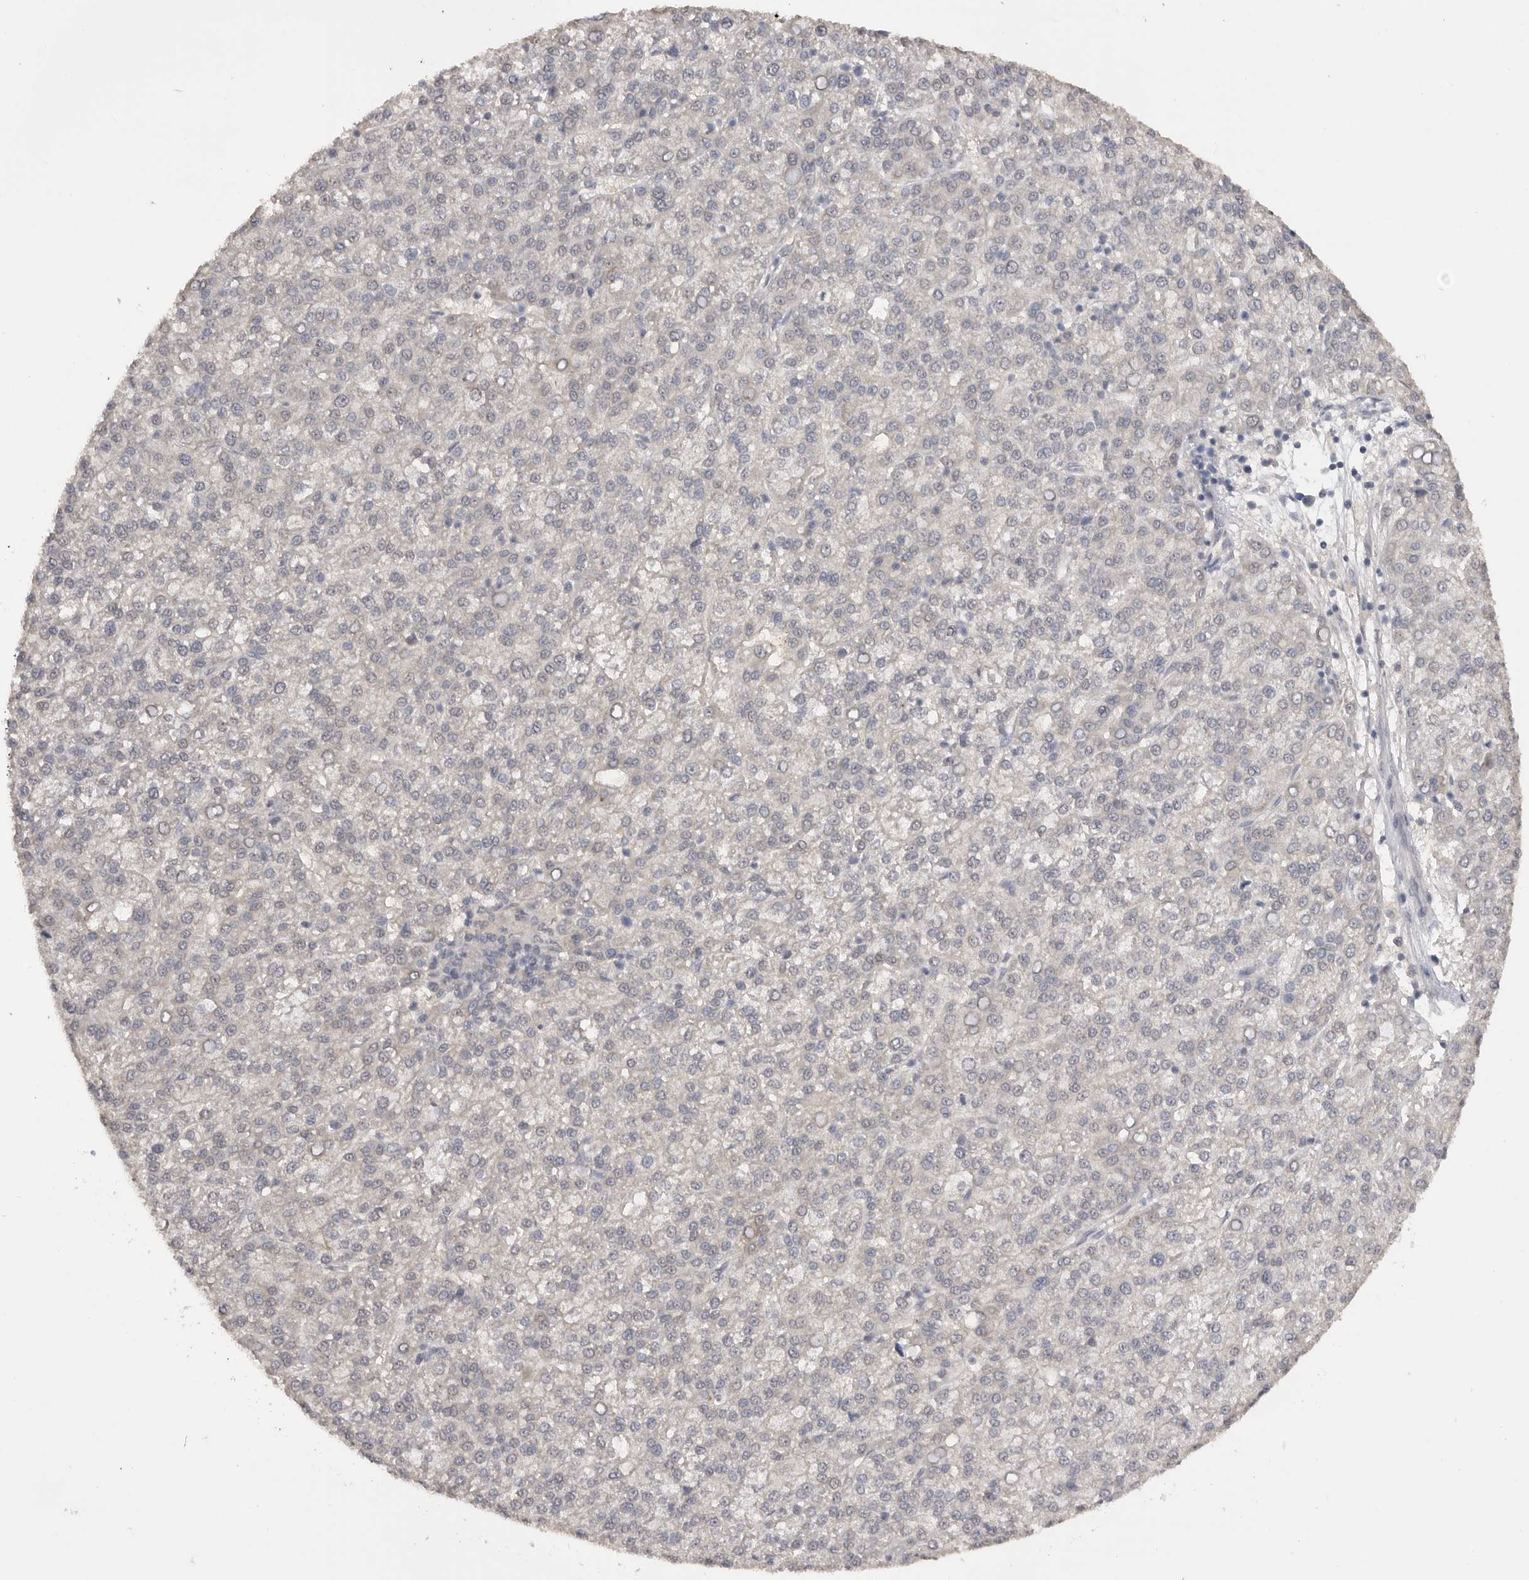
{"staining": {"intensity": "negative", "quantity": "none", "location": "none"}, "tissue": "liver cancer", "cell_type": "Tumor cells", "image_type": "cancer", "snomed": [{"axis": "morphology", "description": "Carcinoma, Hepatocellular, NOS"}, {"axis": "topography", "description": "Liver"}], "caption": "Hepatocellular carcinoma (liver) was stained to show a protein in brown. There is no significant expression in tumor cells. (Brightfield microscopy of DAB (3,3'-diaminobenzidine) immunohistochemistry at high magnification).", "gene": "ASPSCR1", "patient": {"sex": "female", "age": 58}}